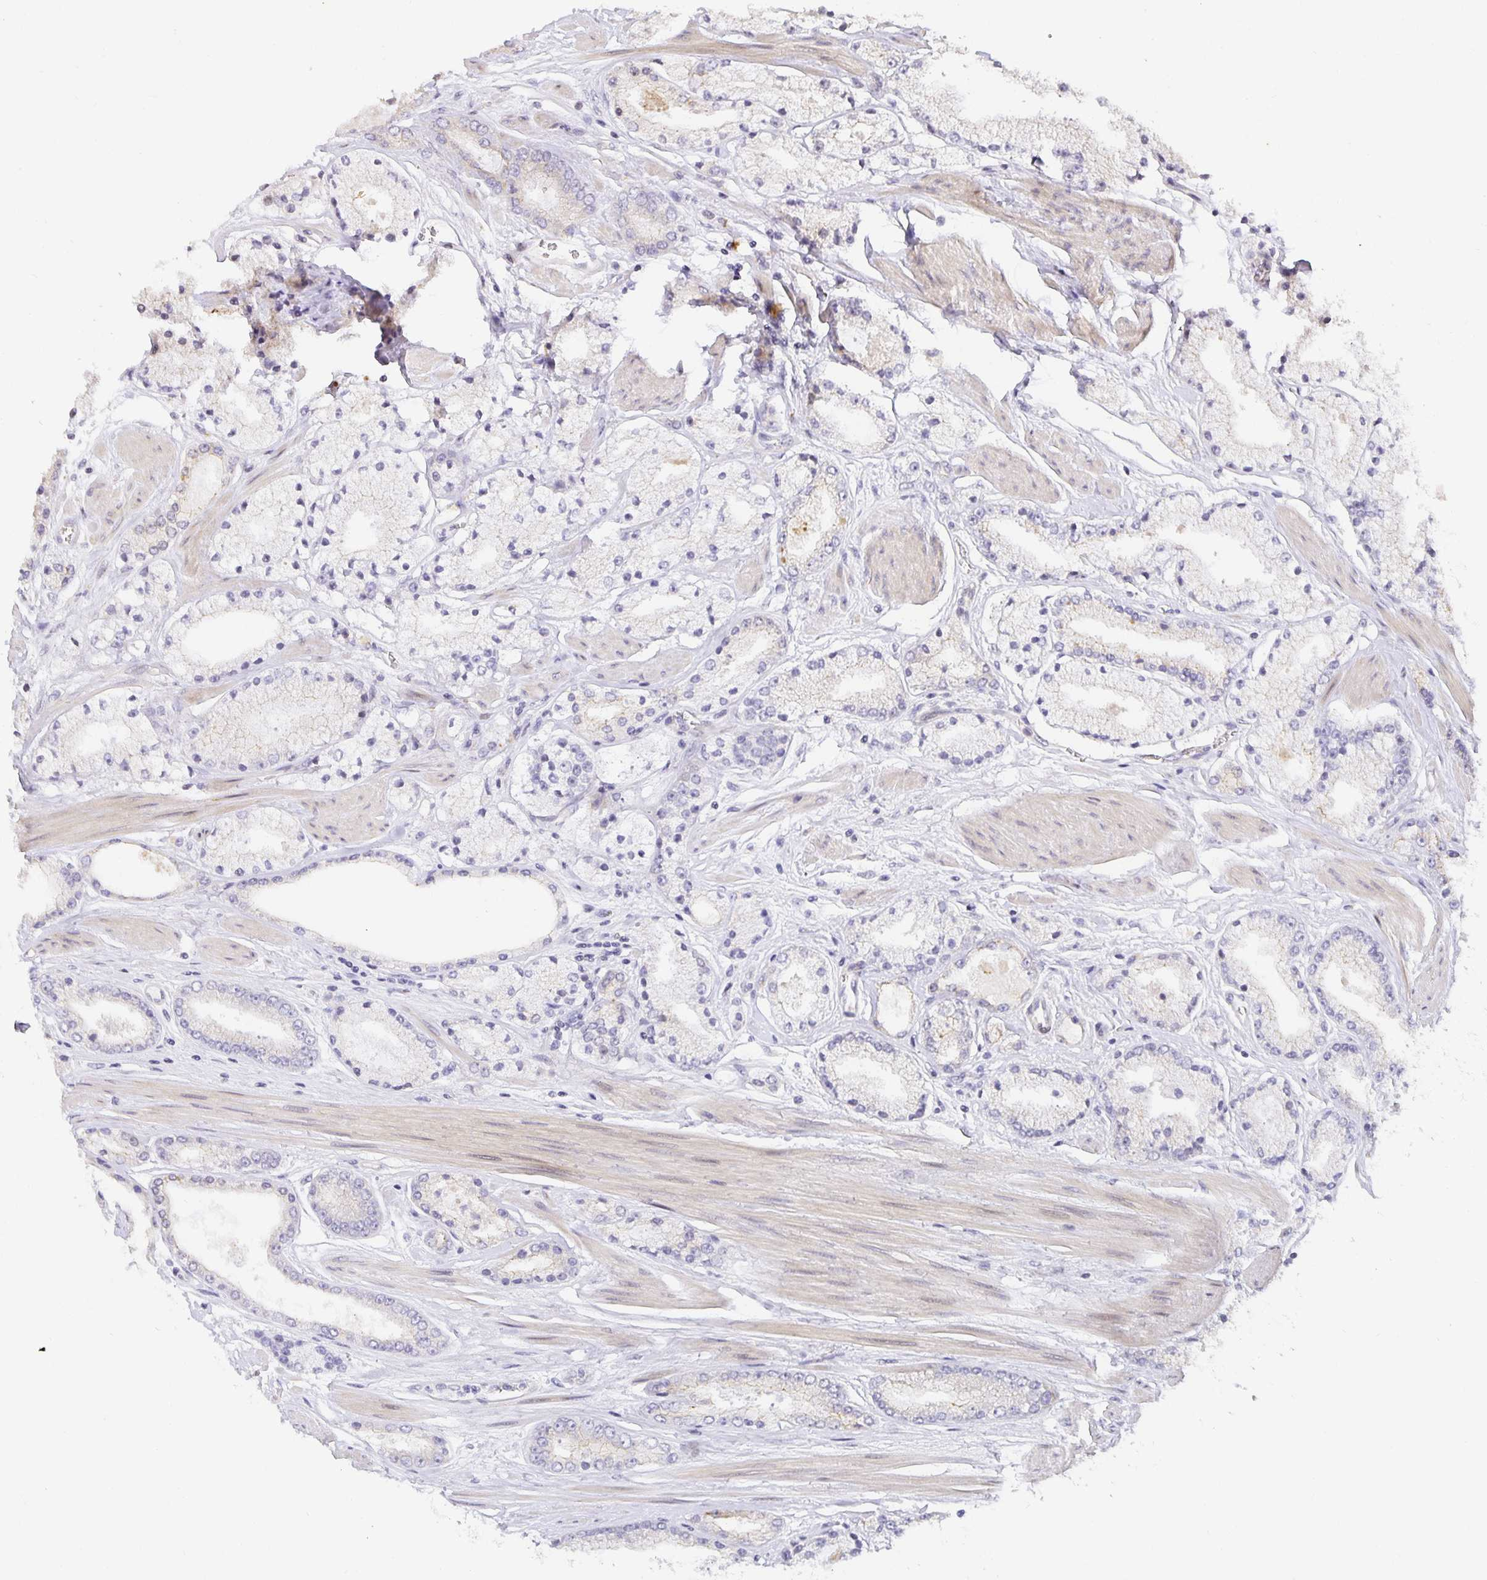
{"staining": {"intensity": "negative", "quantity": "none", "location": "none"}, "tissue": "prostate cancer", "cell_type": "Tumor cells", "image_type": "cancer", "snomed": [{"axis": "morphology", "description": "Adenocarcinoma, High grade"}, {"axis": "topography", "description": "Prostate"}], "caption": "The micrograph shows no staining of tumor cells in adenocarcinoma (high-grade) (prostate).", "gene": "TJP3", "patient": {"sex": "male", "age": 63}}